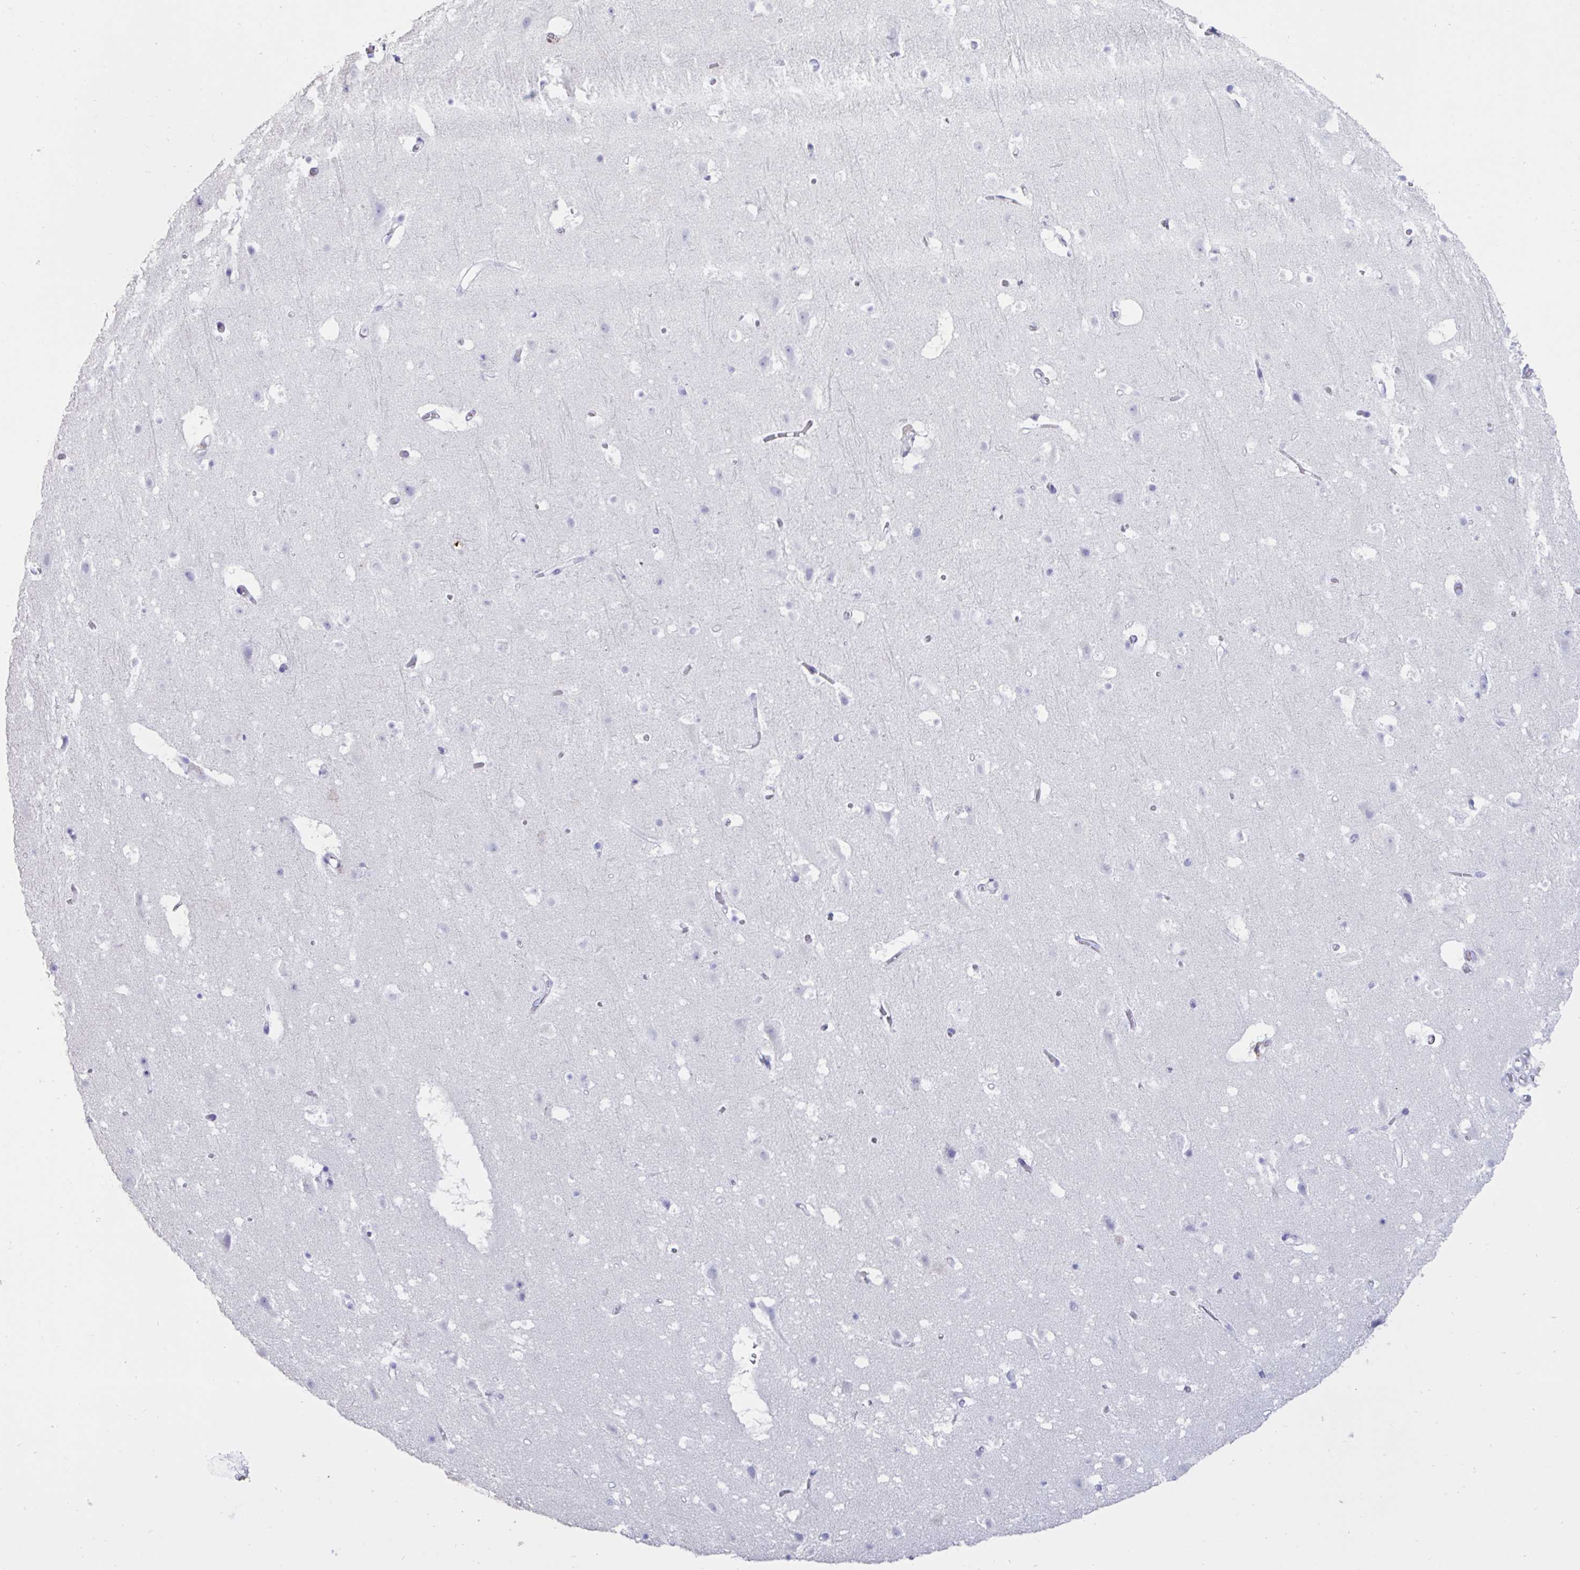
{"staining": {"intensity": "negative", "quantity": "none", "location": "none"}, "tissue": "cerebral cortex", "cell_type": "Endothelial cells", "image_type": "normal", "snomed": [{"axis": "morphology", "description": "Normal tissue, NOS"}, {"axis": "topography", "description": "Cerebral cortex"}], "caption": "Immunohistochemistry micrograph of normal human cerebral cortex stained for a protein (brown), which reveals no positivity in endothelial cells.", "gene": "TNNC1", "patient": {"sex": "female", "age": 42}}